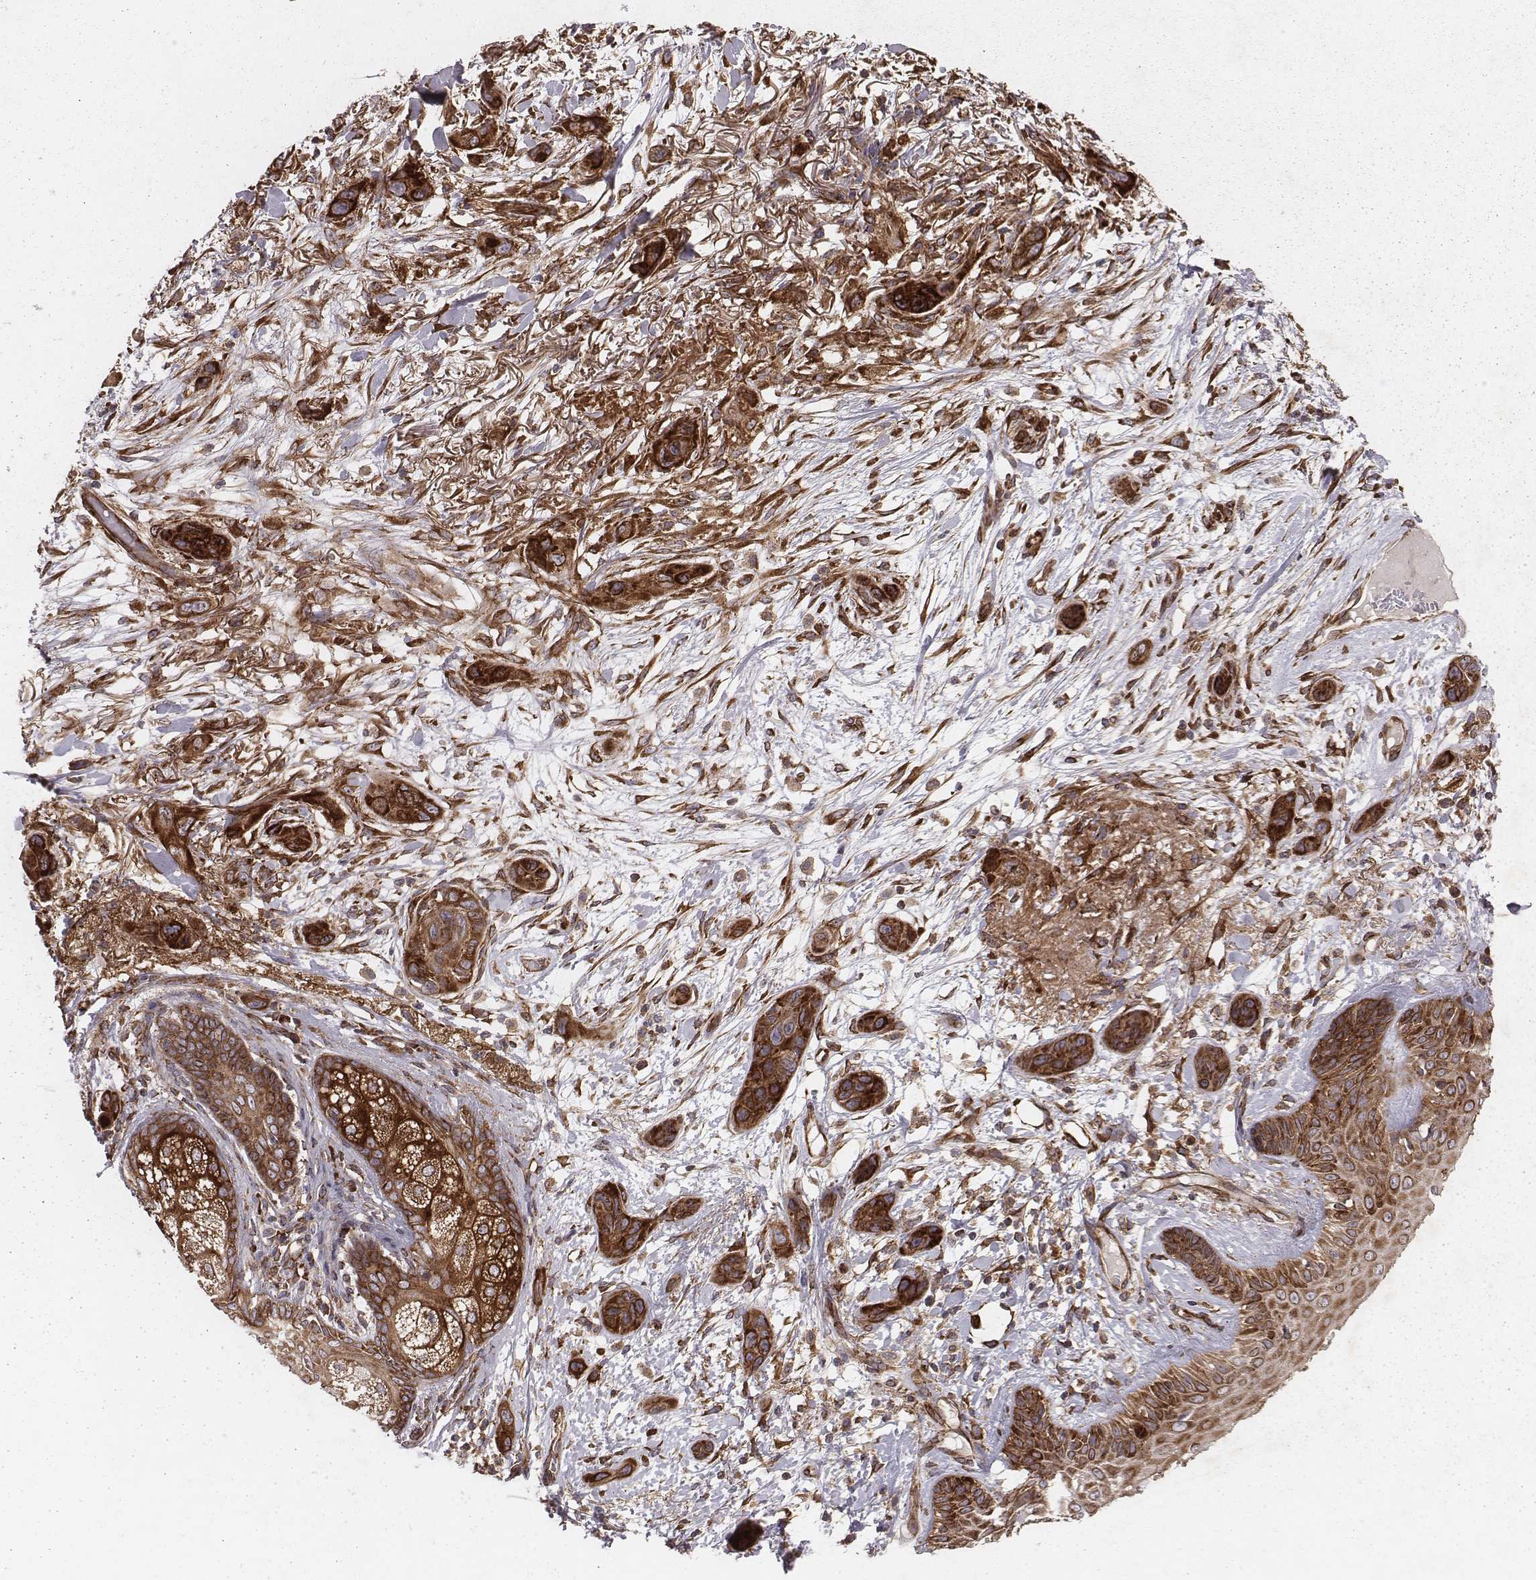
{"staining": {"intensity": "strong", "quantity": ">75%", "location": "cytoplasmic/membranous"}, "tissue": "skin cancer", "cell_type": "Tumor cells", "image_type": "cancer", "snomed": [{"axis": "morphology", "description": "Squamous cell carcinoma, NOS"}, {"axis": "topography", "description": "Skin"}], "caption": "A histopathology image showing strong cytoplasmic/membranous staining in approximately >75% of tumor cells in skin squamous cell carcinoma, as visualized by brown immunohistochemical staining.", "gene": "TXLNA", "patient": {"sex": "male", "age": 79}}